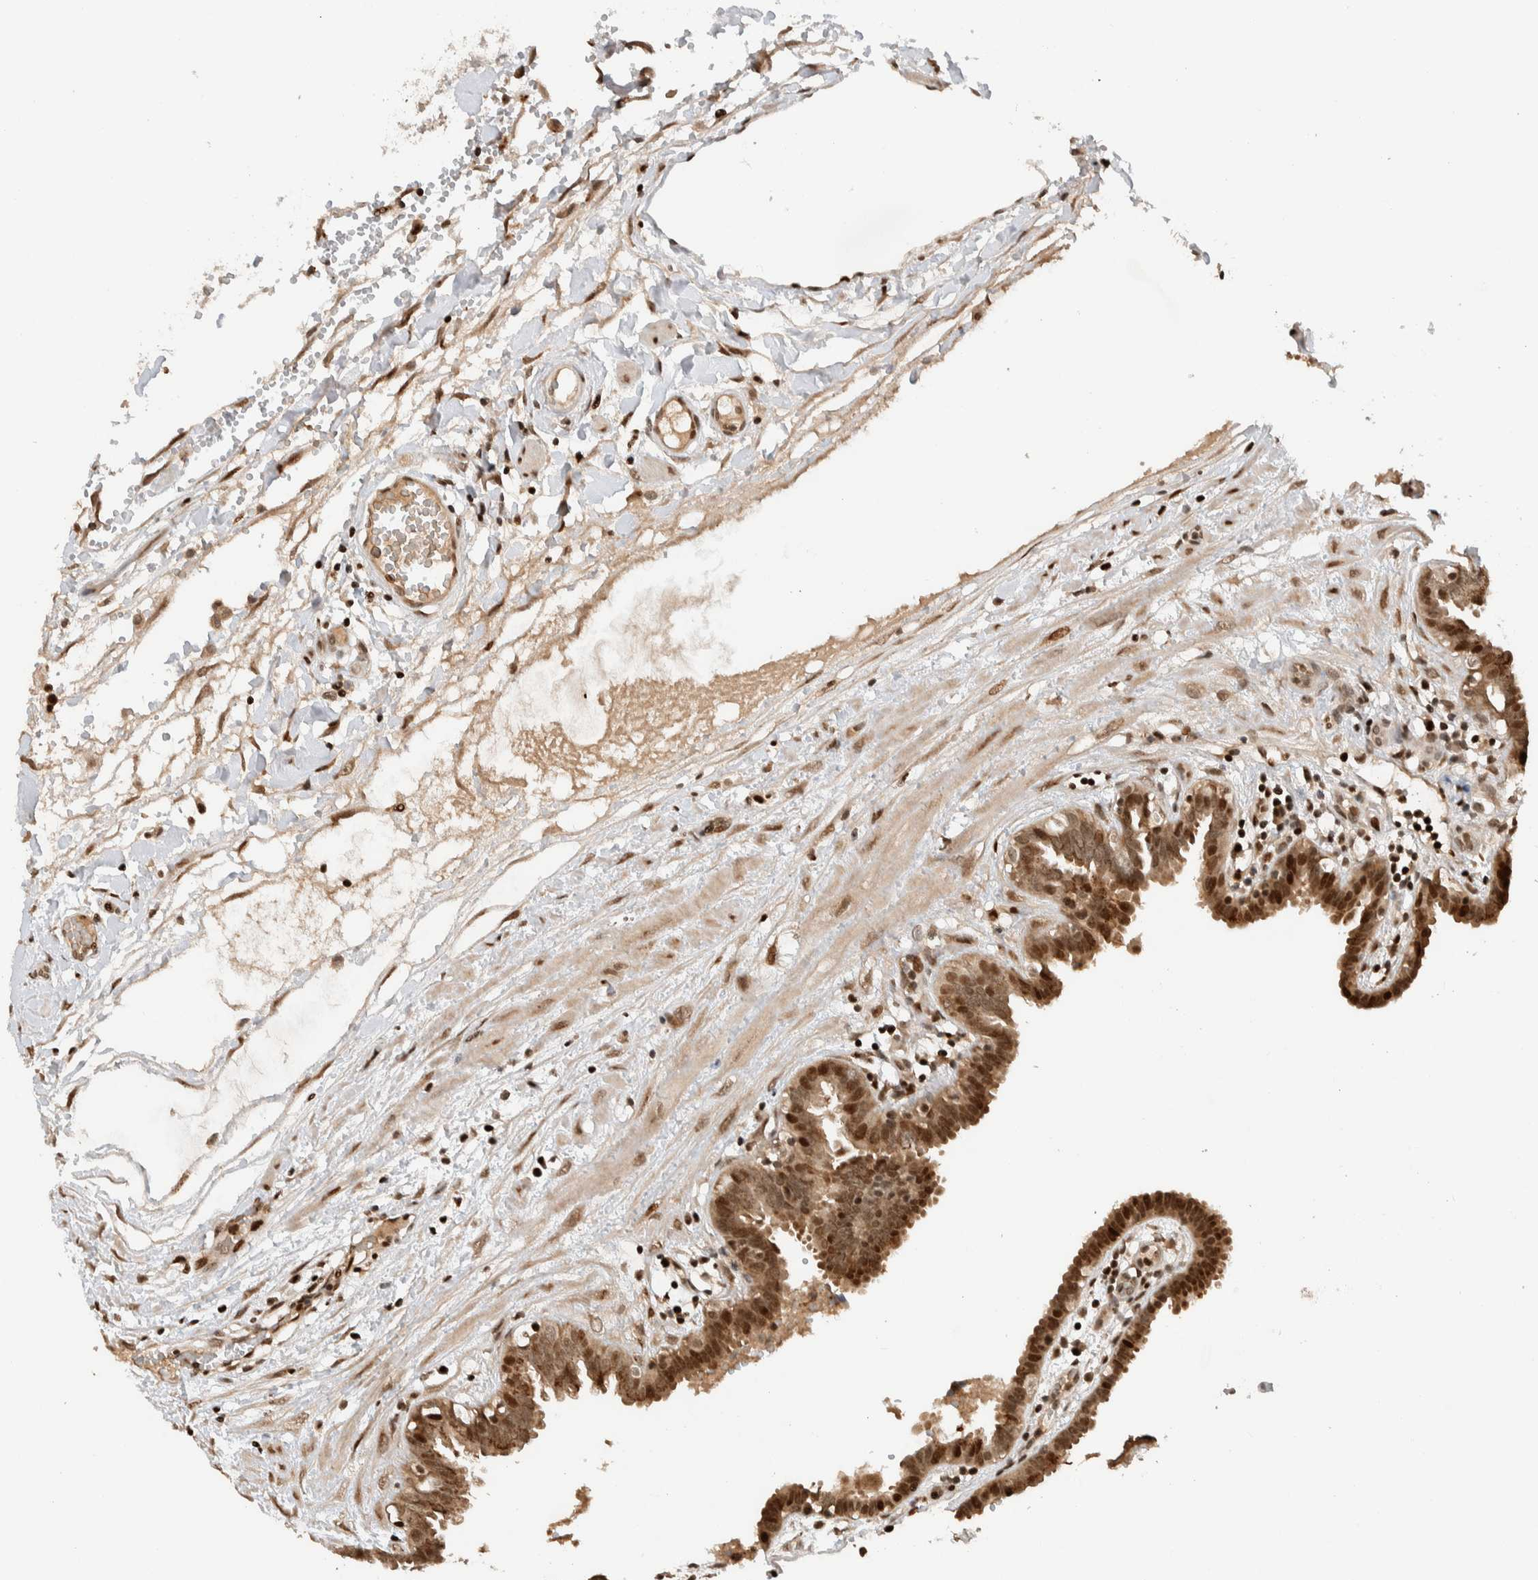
{"staining": {"intensity": "moderate", "quantity": ">75%", "location": "cytoplasmic/membranous,nuclear"}, "tissue": "fallopian tube", "cell_type": "Glandular cells", "image_type": "normal", "snomed": [{"axis": "morphology", "description": "Normal tissue, NOS"}, {"axis": "topography", "description": "Fallopian tube"}, {"axis": "topography", "description": "Placenta"}], "caption": "This photomicrograph reveals IHC staining of benign human fallopian tube, with medium moderate cytoplasmic/membranous,nuclear positivity in approximately >75% of glandular cells.", "gene": "ZNF521", "patient": {"sex": "female", "age": 32}}